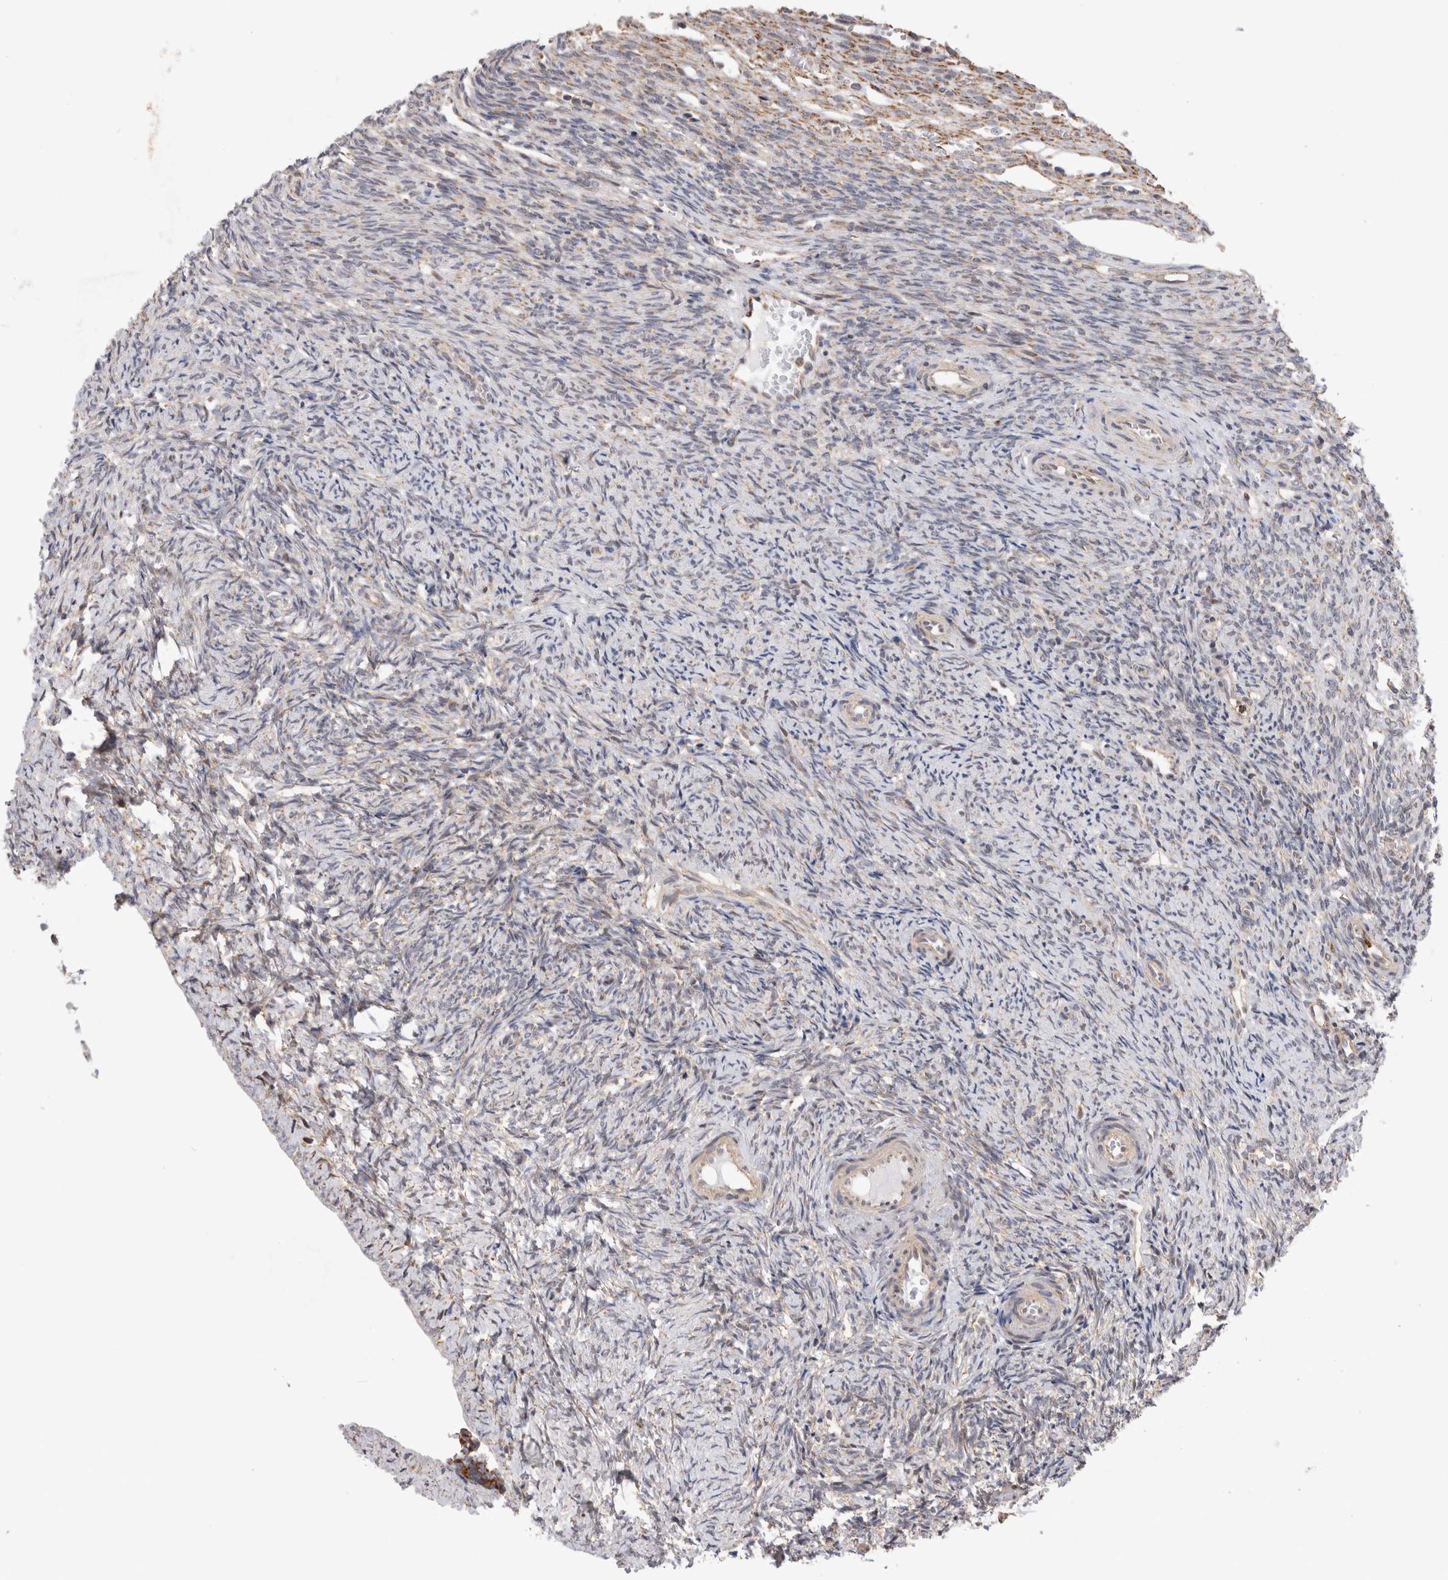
{"staining": {"intensity": "strong", "quantity": "25%-75%", "location": "cytoplasmic/membranous"}, "tissue": "ovary", "cell_type": "Follicle cells", "image_type": "normal", "snomed": [{"axis": "morphology", "description": "Normal tissue, NOS"}, {"axis": "topography", "description": "Ovary"}], "caption": "An image showing strong cytoplasmic/membranous expression in about 25%-75% of follicle cells in unremarkable ovary, as visualized by brown immunohistochemical staining.", "gene": "MRPL37", "patient": {"sex": "female", "age": 41}}